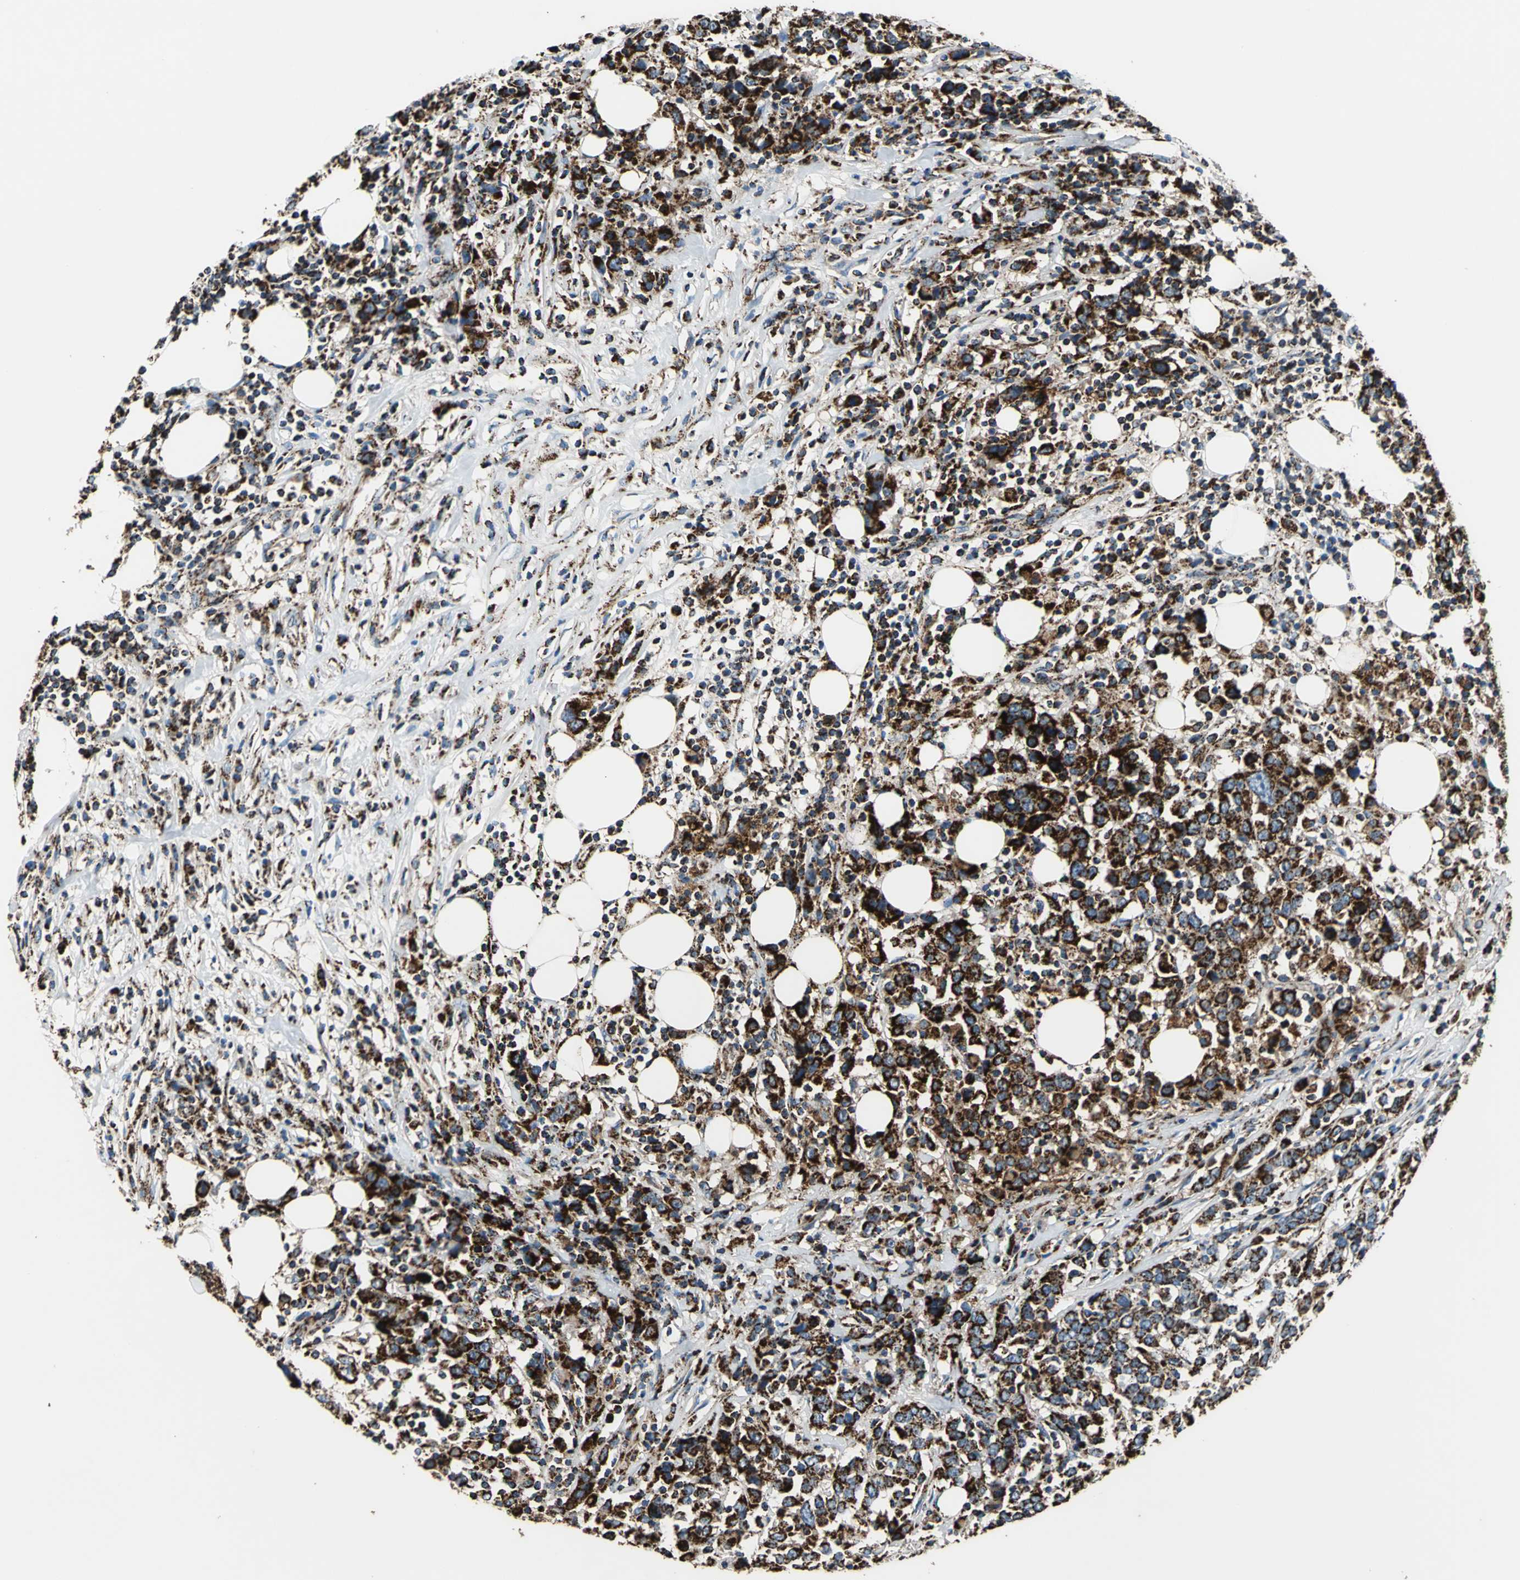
{"staining": {"intensity": "strong", "quantity": ">75%", "location": "cytoplasmic/membranous"}, "tissue": "urothelial cancer", "cell_type": "Tumor cells", "image_type": "cancer", "snomed": [{"axis": "morphology", "description": "Urothelial carcinoma, High grade"}, {"axis": "topography", "description": "Urinary bladder"}], "caption": "The photomicrograph exhibits immunohistochemical staining of urothelial cancer. There is strong cytoplasmic/membranous positivity is seen in approximately >75% of tumor cells.", "gene": "ECH1", "patient": {"sex": "male", "age": 61}}